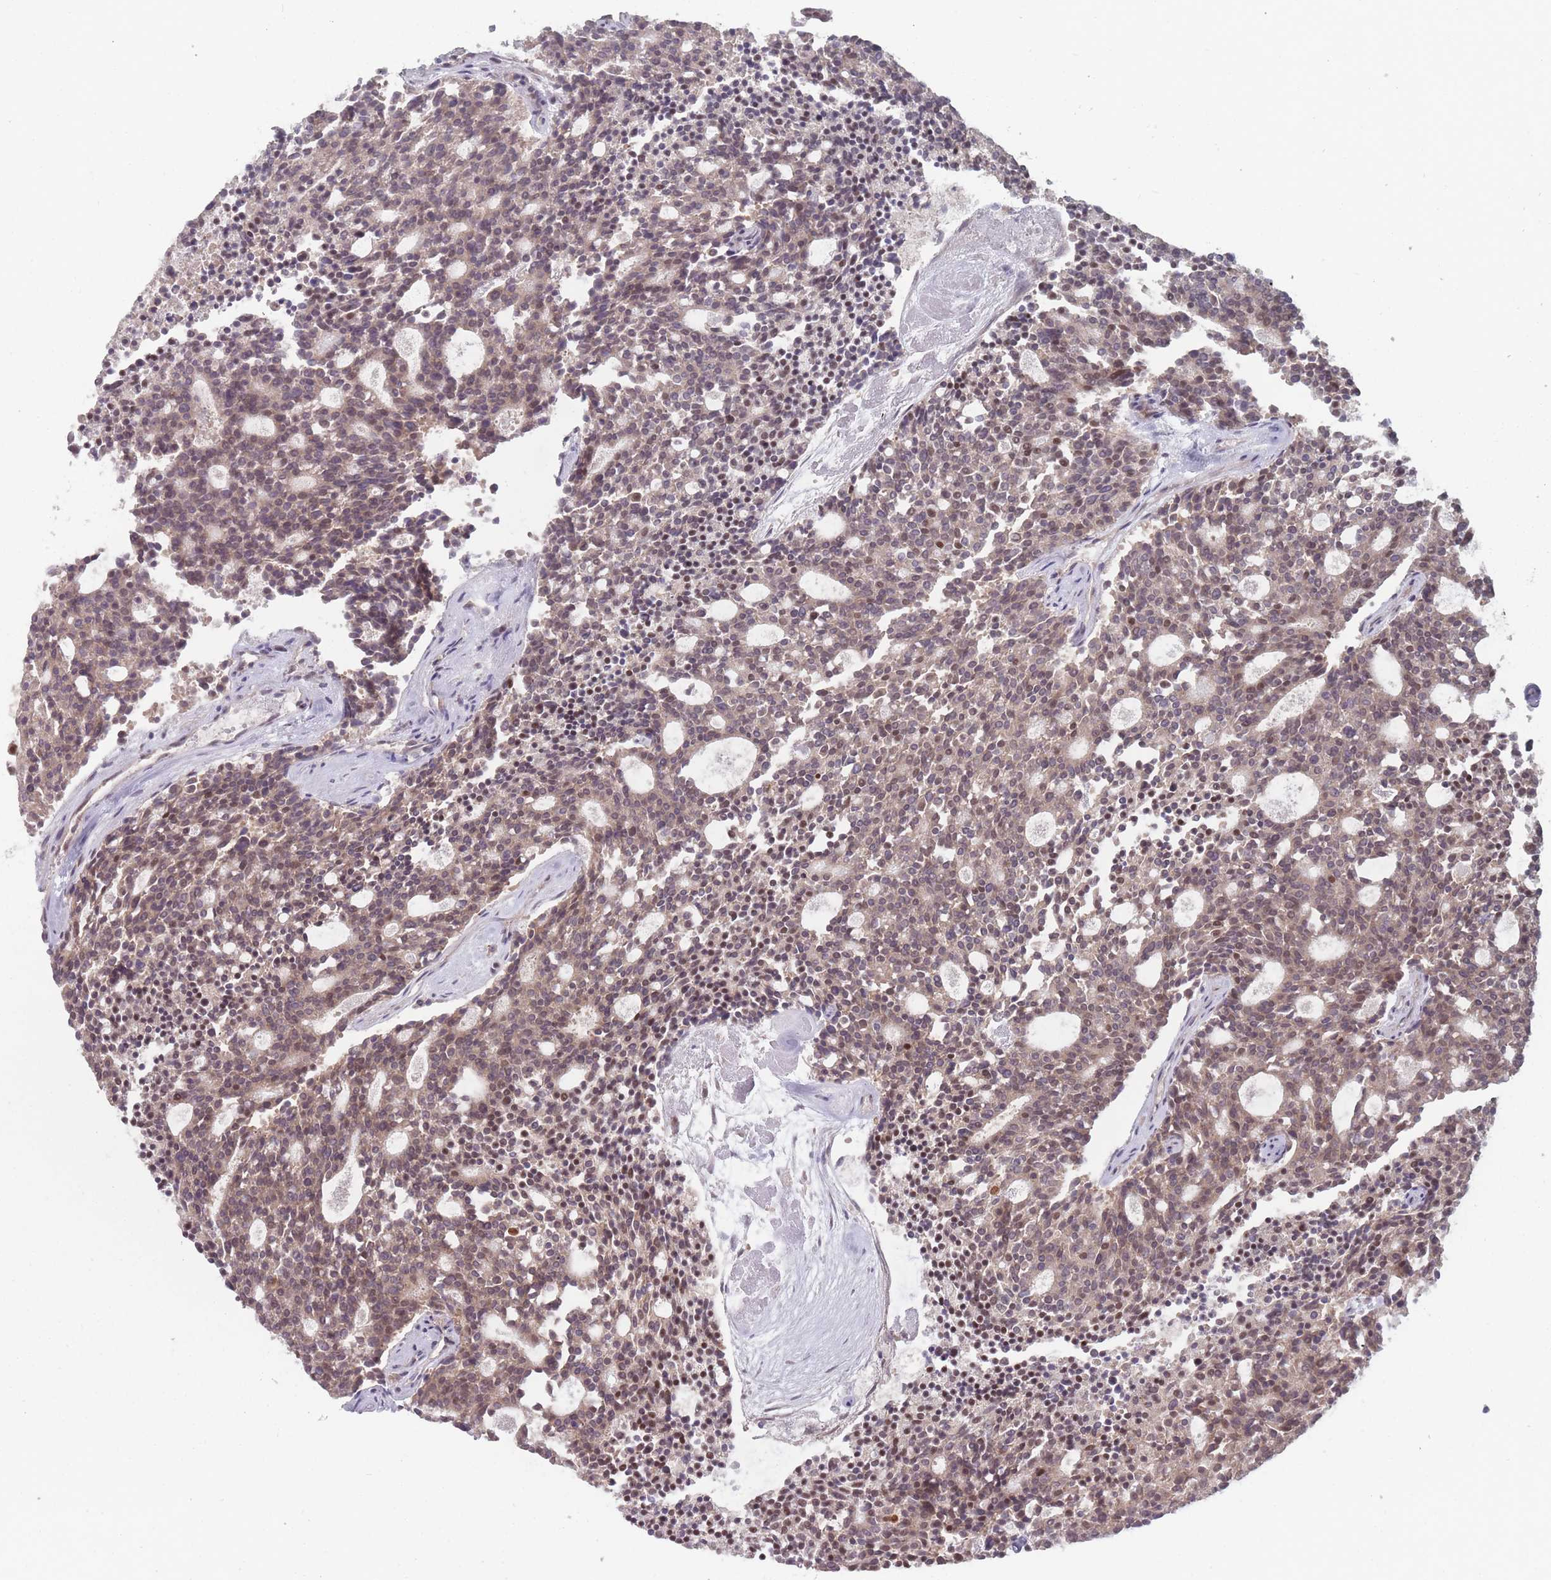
{"staining": {"intensity": "weak", "quantity": ">75%", "location": "cytoplasmic/membranous"}, "tissue": "carcinoid", "cell_type": "Tumor cells", "image_type": "cancer", "snomed": [{"axis": "morphology", "description": "Carcinoid, malignant, NOS"}, {"axis": "topography", "description": "Pancreas"}], "caption": "Human carcinoid (malignant) stained for a protein (brown) demonstrates weak cytoplasmic/membranous positive expression in about >75% of tumor cells.", "gene": "TMED3", "patient": {"sex": "female", "age": 54}}